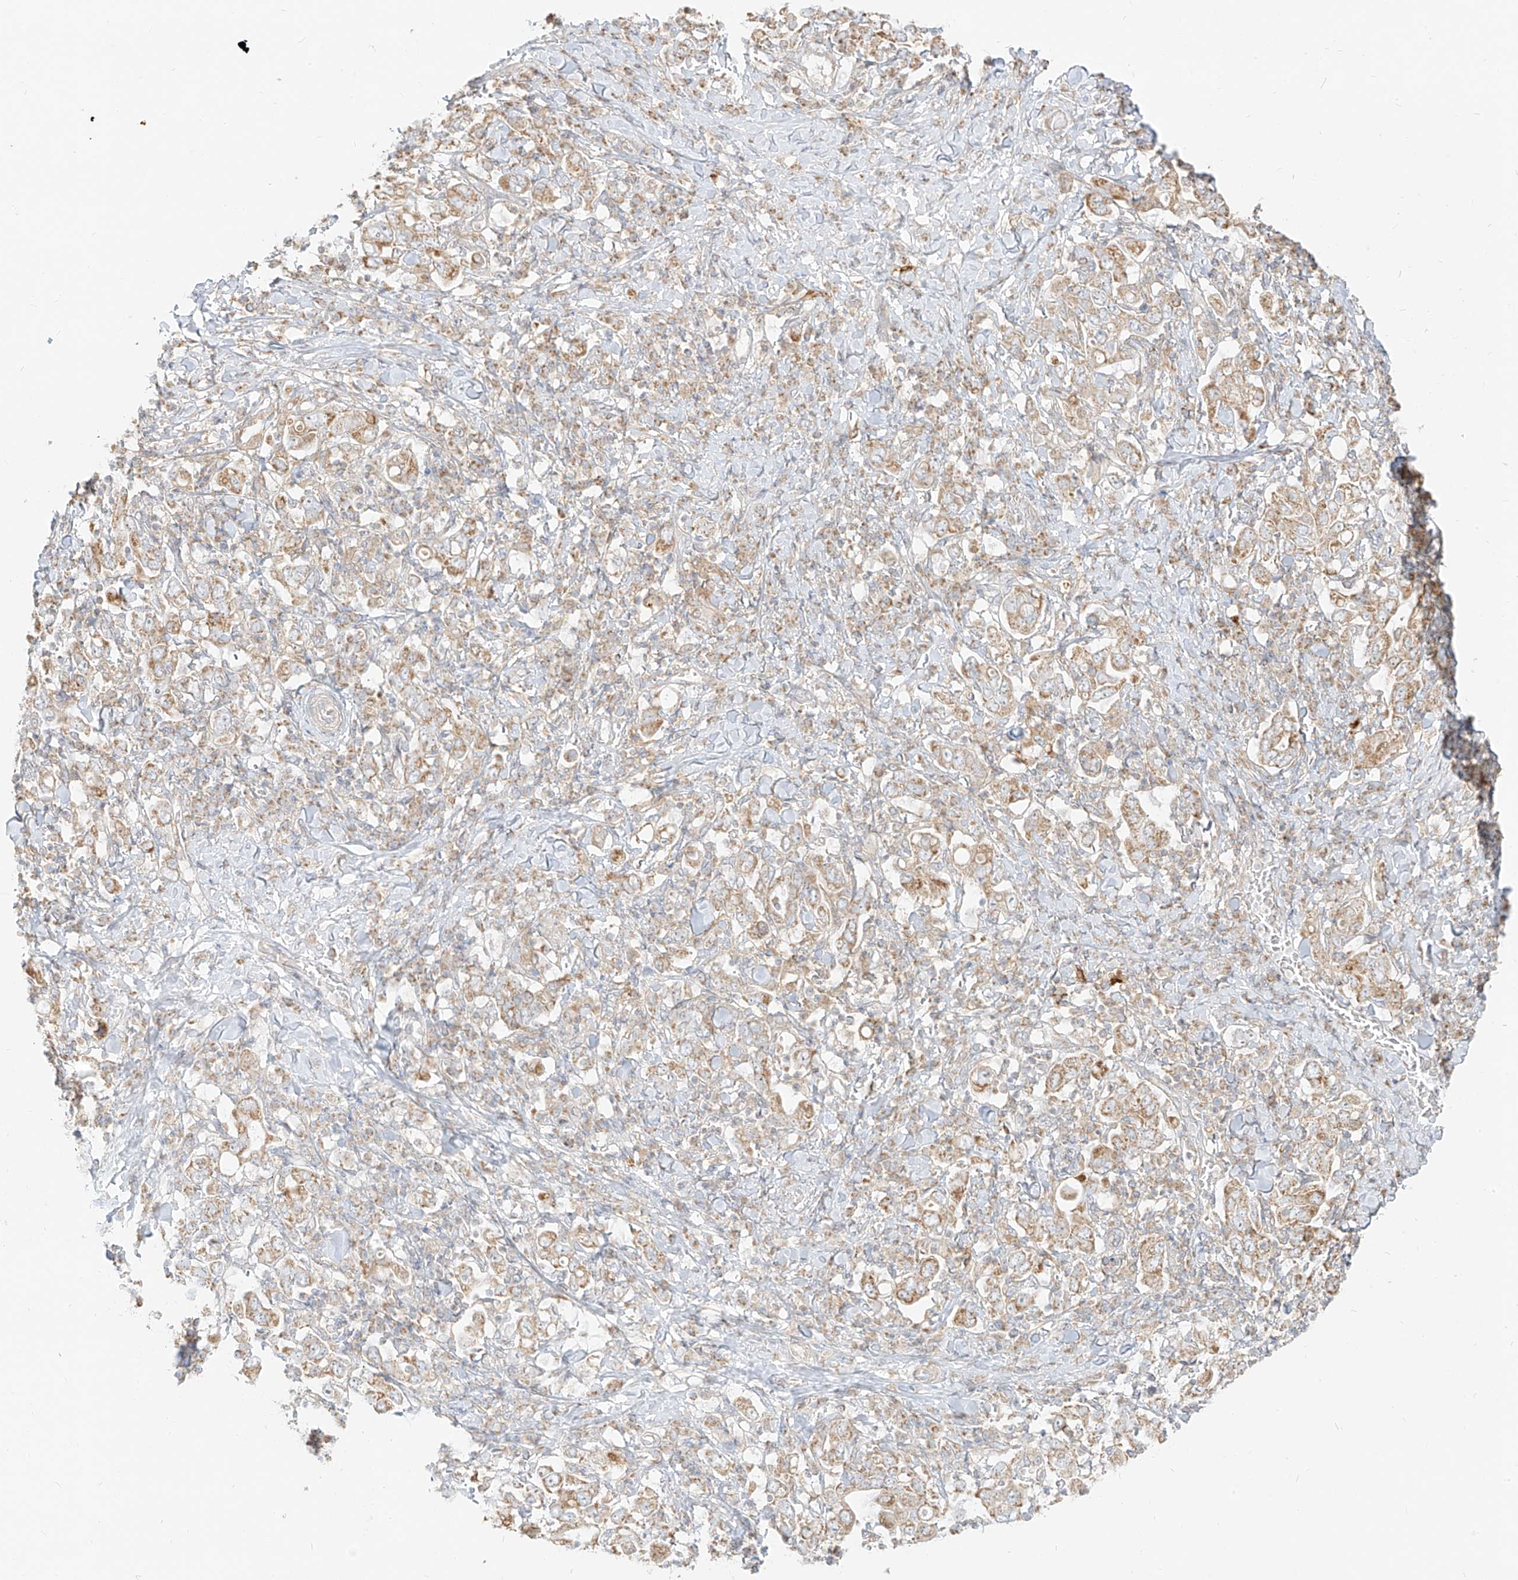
{"staining": {"intensity": "moderate", "quantity": ">75%", "location": "cytoplasmic/membranous"}, "tissue": "stomach cancer", "cell_type": "Tumor cells", "image_type": "cancer", "snomed": [{"axis": "morphology", "description": "Adenocarcinoma, NOS"}, {"axis": "topography", "description": "Stomach, upper"}], "caption": "Protein expression analysis of human stomach cancer (adenocarcinoma) reveals moderate cytoplasmic/membranous positivity in approximately >75% of tumor cells.", "gene": "ZIM3", "patient": {"sex": "male", "age": 62}}